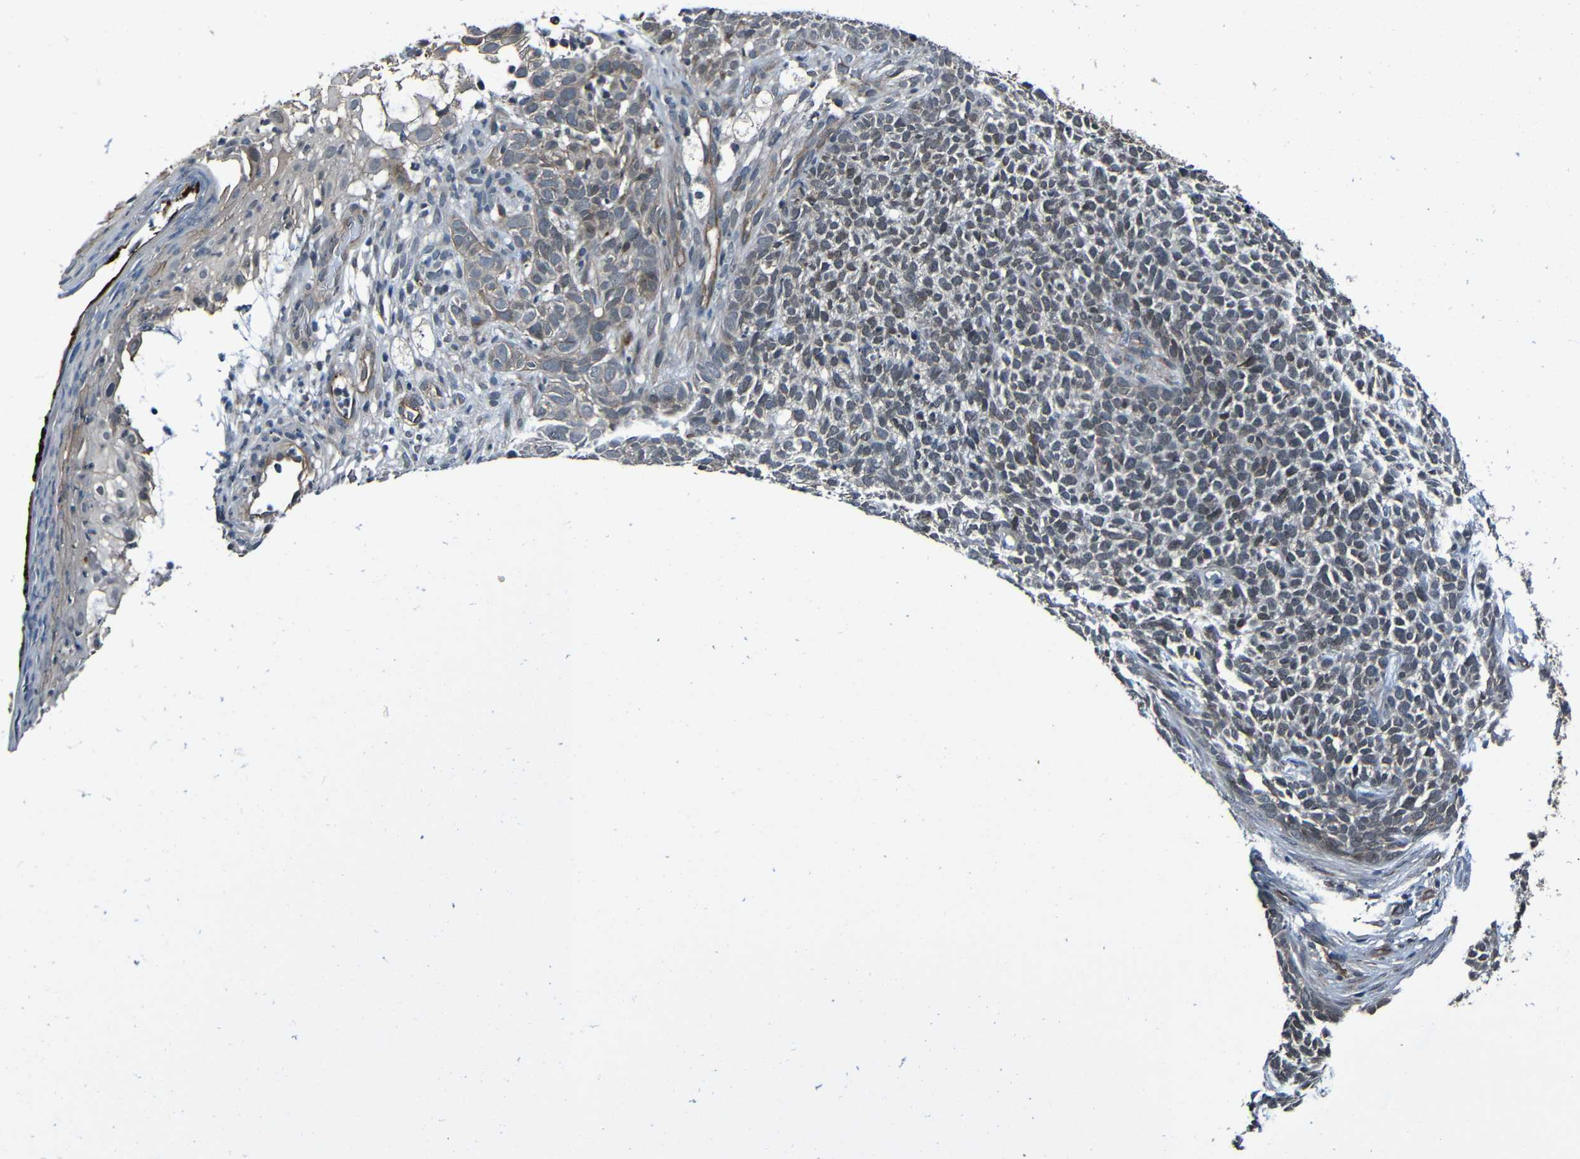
{"staining": {"intensity": "weak", "quantity": "<25%", "location": "nuclear"}, "tissue": "skin cancer", "cell_type": "Tumor cells", "image_type": "cancer", "snomed": [{"axis": "morphology", "description": "Basal cell carcinoma"}, {"axis": "topography", "description": "Skin"}], "caption": "Immunohistochemistry (IHC) micrograph of neoplastic tissue: skin cancer (basal cell carcinoma) stained with DAB (3,3'-diaminobenzidine) shows no significant protein staining in tumor cells.", "gene": "LGR5", "patient": {"sex": "female", "age": 84}}